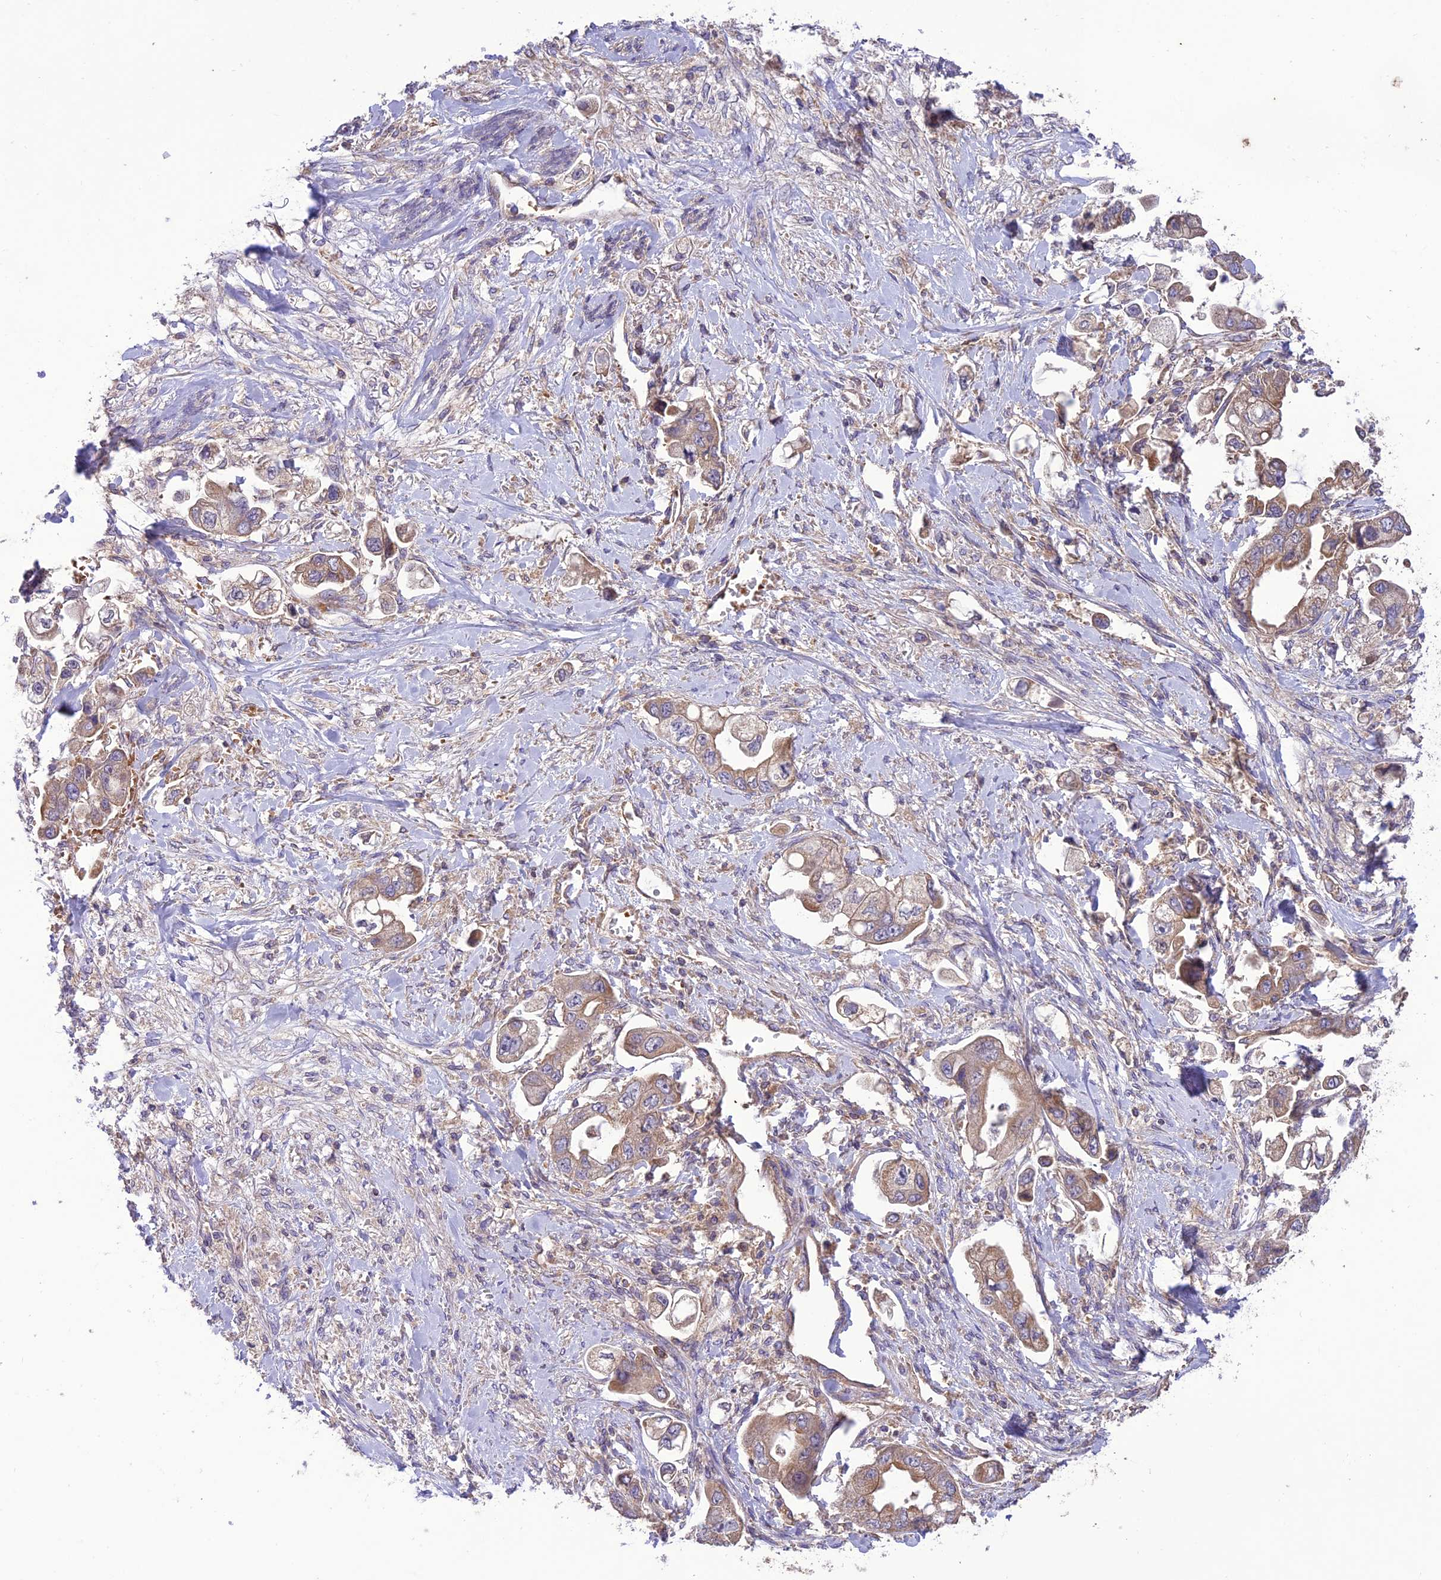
{"staining": {"intensity": "weak", "quantity": "25%-75%", "location": "cytoplasmic/membranous"}, "tissue": "stomach cancer", "cell_type": "Tumor cells", "image_type": "cancer", "snomed": [{"axis": "morphology", "description": "Adenocarcinoma, NOS"}, {"axis": "topography", "description": "Stomach"}], "caption": "About 25%-75% of tumor cells in stomach cancer show weak cytoplasmic/membranous protein expression as visualized by brown immunohistochemical staining.", "gene": "NDUFAF1", "patient": {"sex": "male", "age": 62}}